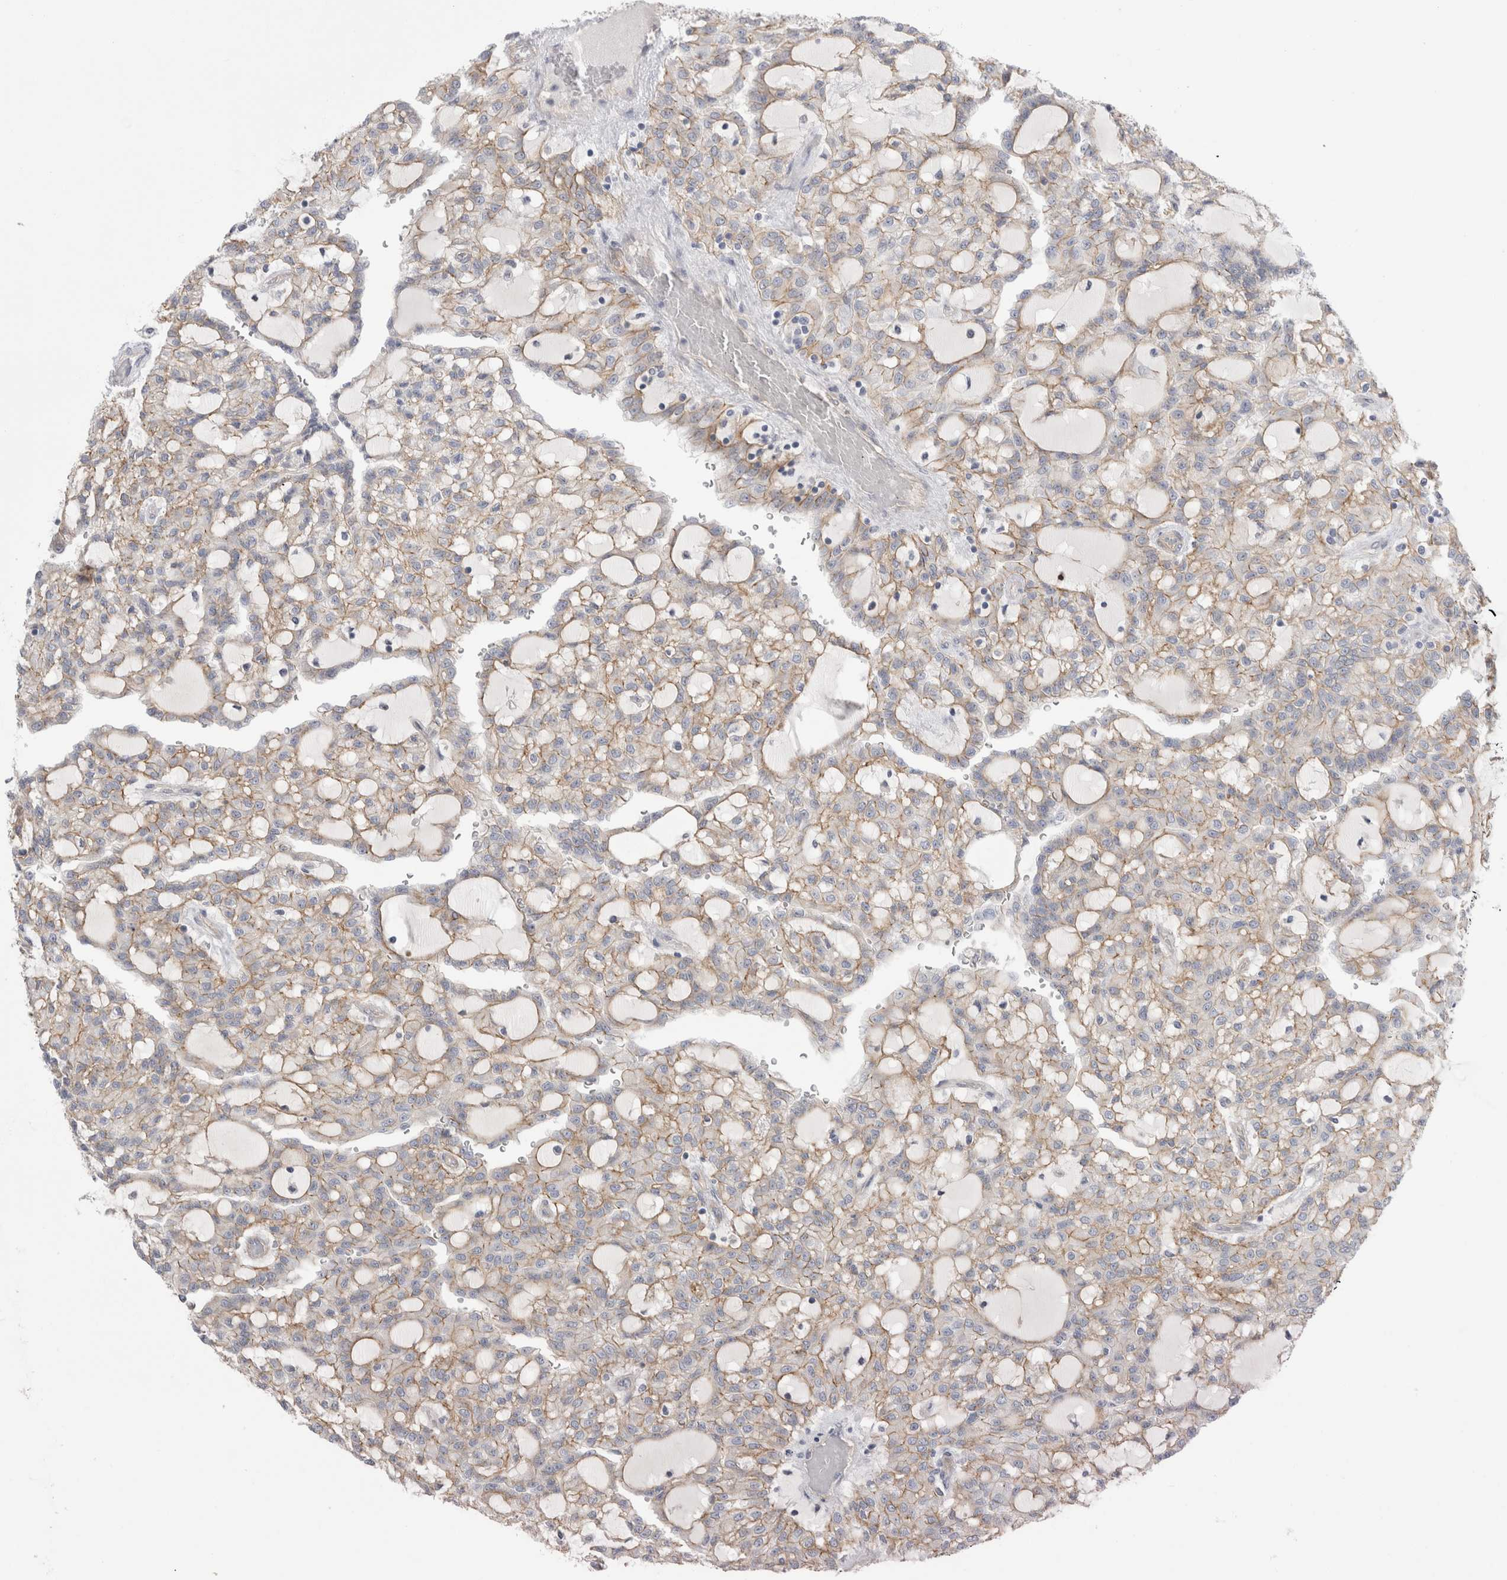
{"staining": {"intensity": "weak", "quantity": ">75%", "location": "cytoplasmic/membranous"}, "tissue": "renal cancer", "cell_type": "Tumor cells", "image_type": "cancer", "snomed": [{"axis": "morphology", "description": "Adenocarcinoma, NOS"}, {"axis": "topography", "description": "Kidney"}], "caption": "Protein staining of renal cancer (adenocarcinoma) tissue reveals weak cytoplasmic/membranous expression in approximately >75% of tumor cells. Using DAB (3,3'-diaminobenzidine) (brown) and hematoxylin (blue) stains, captured at high magnification using brightfield microscopy.", "gene": "VANGL1", "patient": {"sex": "male", "age": 63}}